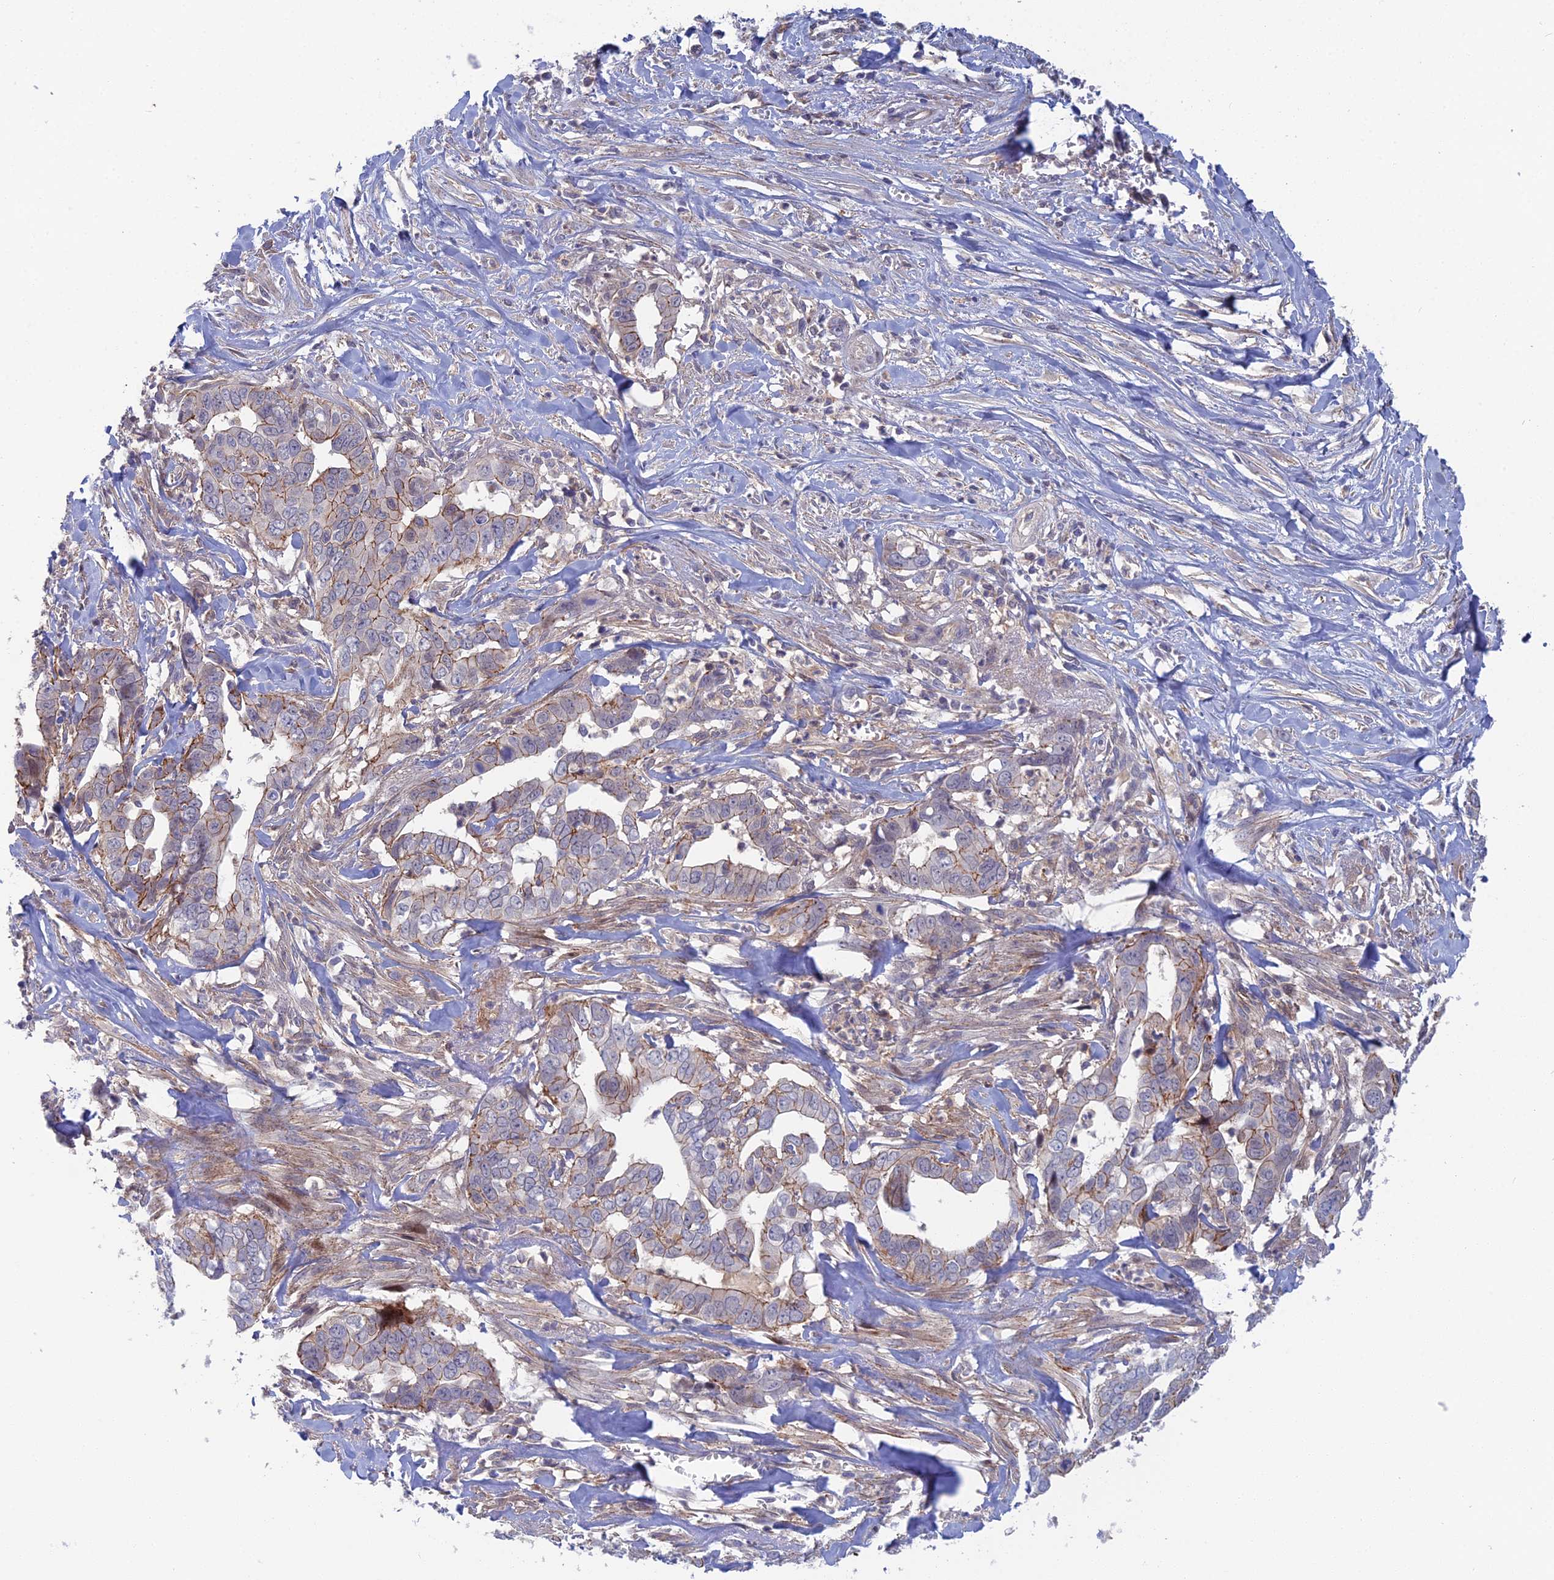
{"staining": {"intensity": "weak", "quantity": "25%-75%", "location": "cytoplasmic/membranous"}, "tissue": "liver cancer", "cell_type": "Tumor cells", "image_type": "cancer", "snomed": [{"axis": "morphology", "description": "Cholangiocarcinoma"}, {"axis": "topography", "description": "Liver"}], "caption": "This histopathology image displays immunohistochemistry (IHC) staining of human cholangiocarcinoma (liver), with low weak cytoplasmic/membranous expression in about 25%-75% of tumor cells.", "gene": "ABHD1", "patient": {"sex": "female", "age": 79}}